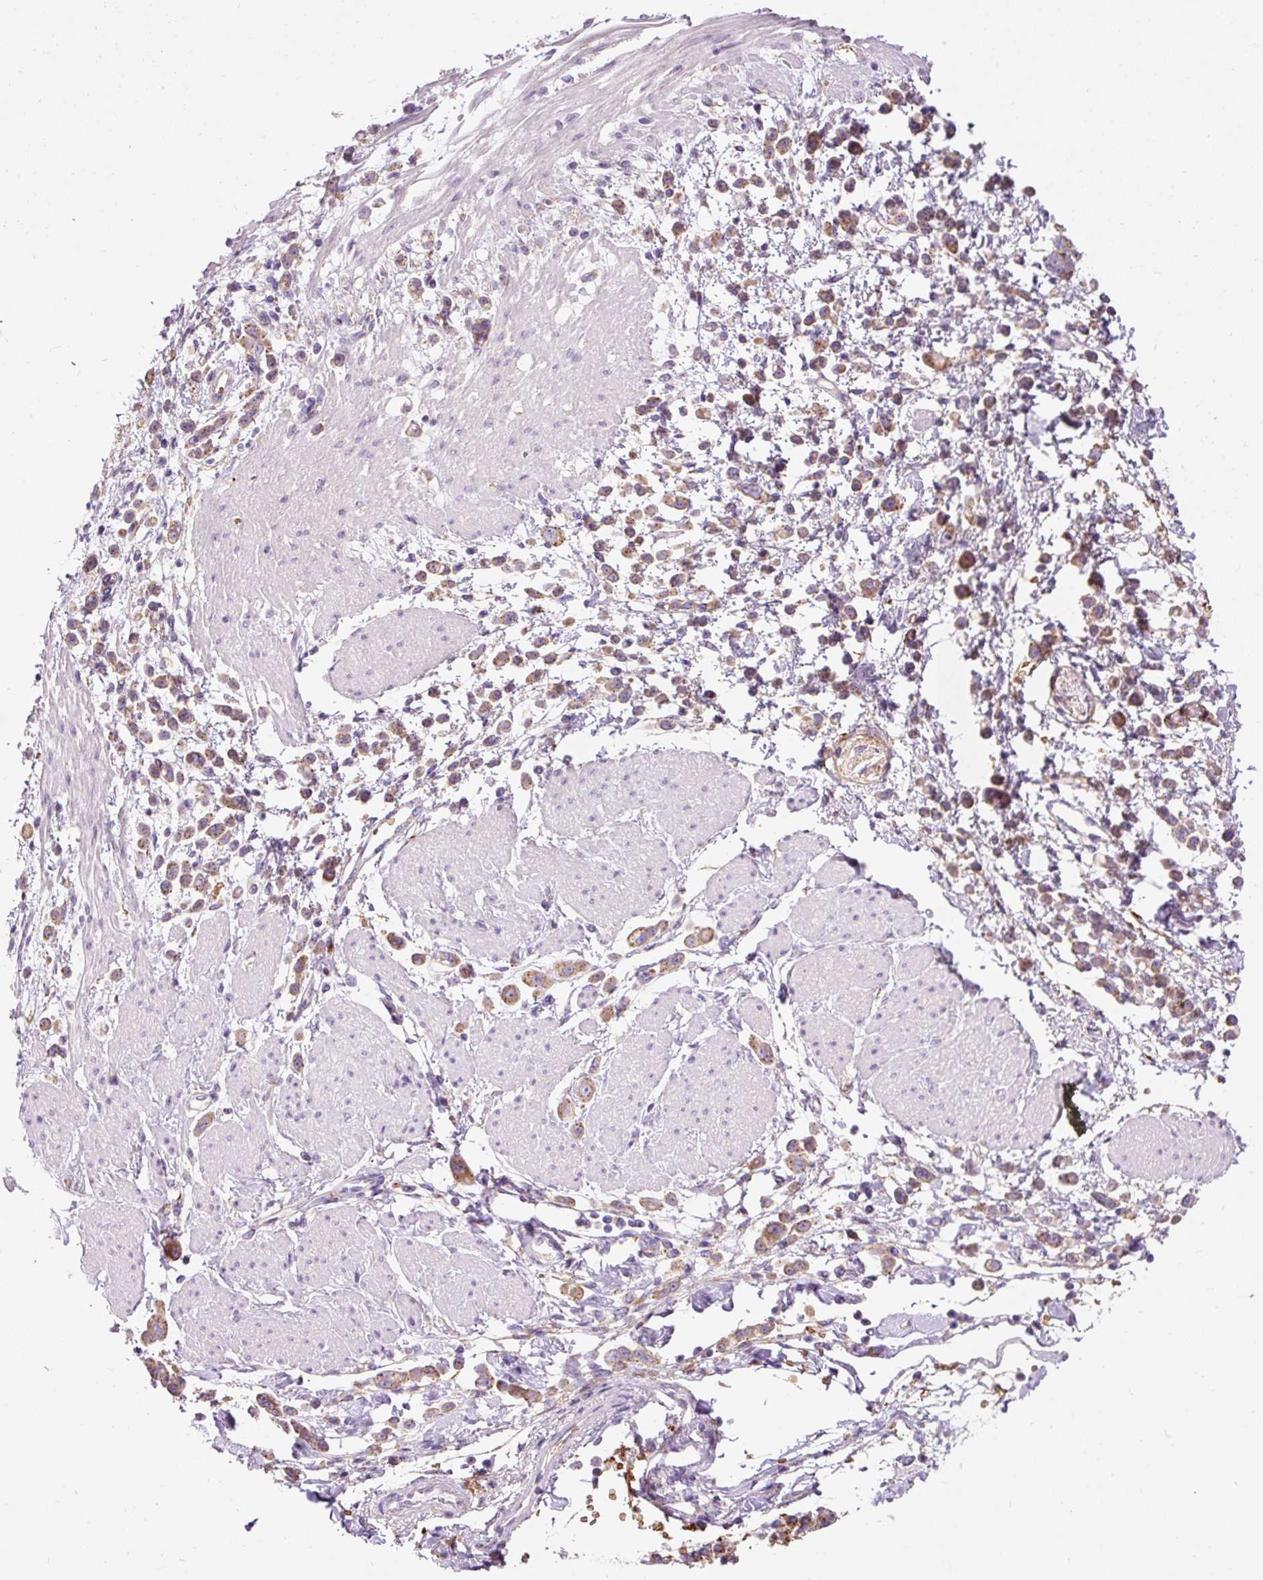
{"staining": {"intensity": "moderate", "quantity": ">75%", "location": "cytoplasmic/membranous"}, "tissue": "pancreatic cancer", "cell_type": "Tumor cells", "image_type": "cancer", "snomed": [{"axis": "morphology", "description": "Normal tissue, NOS"}, {"axis": "morphology", "description": "Adenocarcinoma, NOS"}, {"axis": "topography", "description": "Pancreas"}], "caption": "Pancreatic cancer (adenocarcinoma) tissue demonstrates moderate cytoplasmic/membranous staining in about >75% of tumor cells, visualized by immunohistochemistry.", "gene": "PRRC2A", "patient": {"sex": "female", "age": 64}}